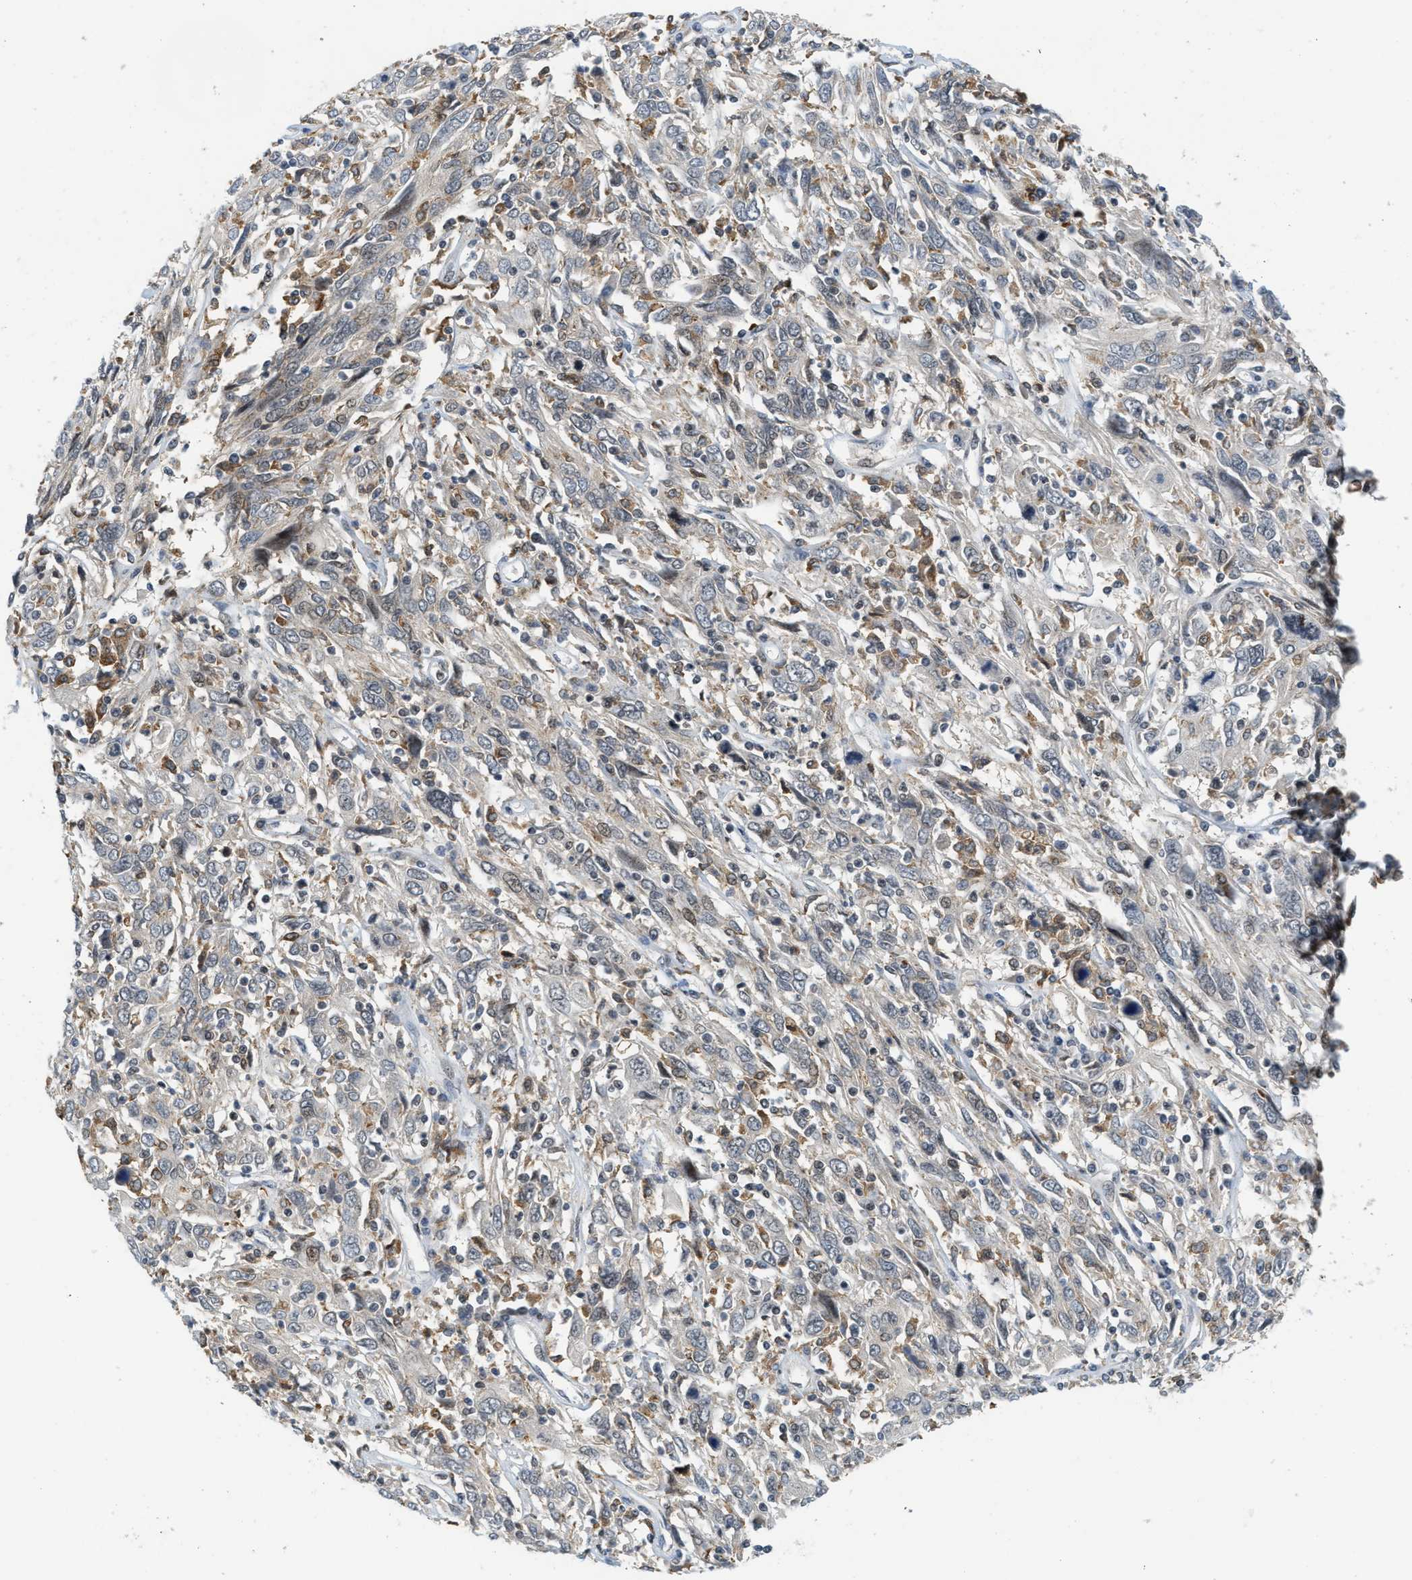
{"staining": {"intensity": "moderate", "quantity": "<25%", "location": "nuclear"}, "tissue": "cervical cancer", "cell_type": "Tumor cells", "image_type": "cancer", "snomed": [{"axis": "morphology", "description": "Squamous cell carcinoma, NOS"}, {"axis": "topography", "description": "Cervix"}], "caption": "Immunohistochemical staining of human squamous cell carcinoma (cervical) reveals low levels of moderate nuclear staining in approximately <25% of tumor cells.", "gene": "ING1", "patient": {"sex": "female", "age": 46}}